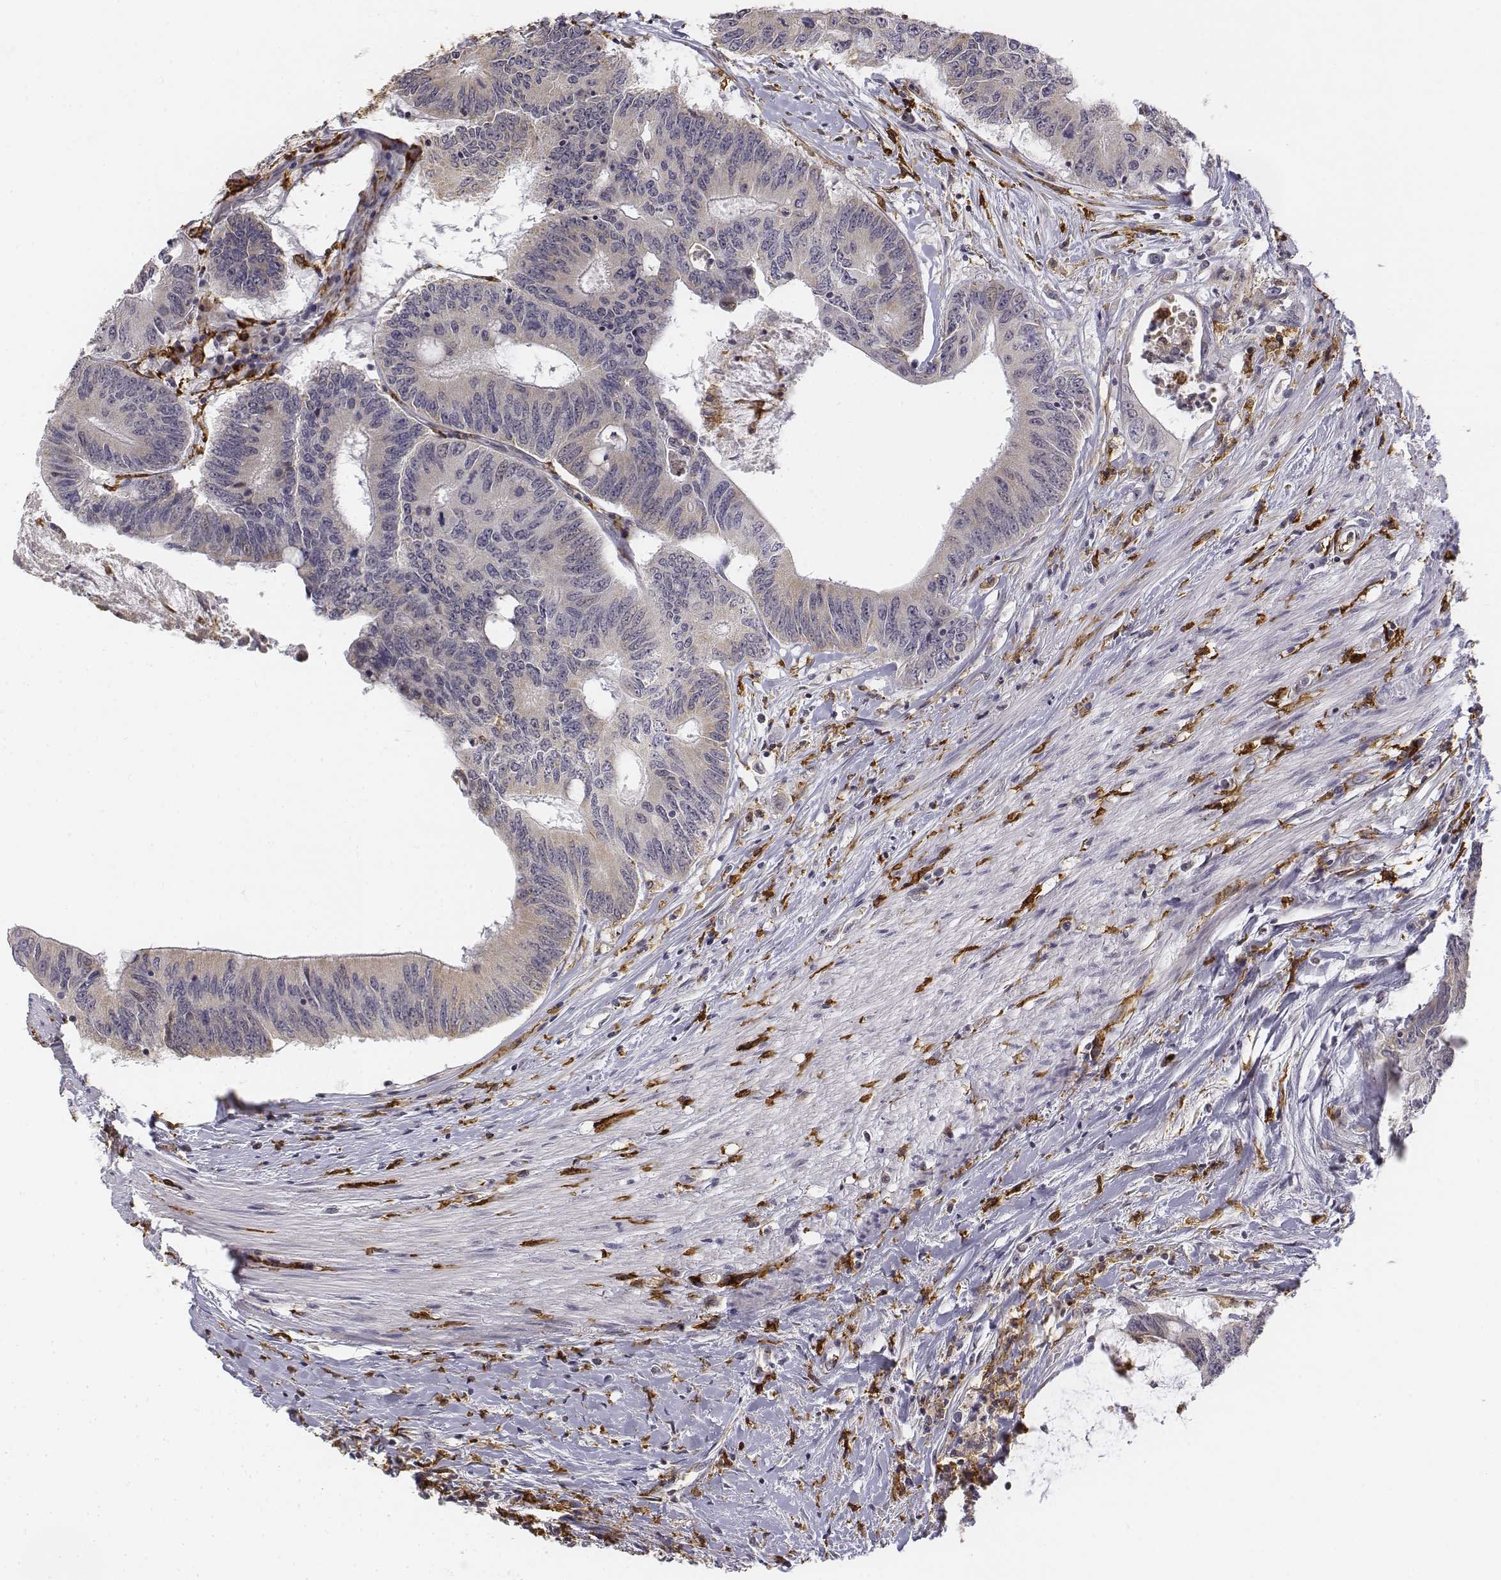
{"staining": {"intensity": "weak", "quantity": ">75%", "location": "cytoplasmic/membranous"}, "tissue": "colorectal cancer", "cell_type": "Tumor cells", "image_type": "cancer", "snomed": [{"axis": "morphology", "description": "Adenocarcinoma, NOS"}, {"axis": "topography", "description": "Rectum"}], "caption": "Human colorectal adenocarcinoma stained for a protein (brown) reveals weak cytoplasmic/membranous positive positivity in approximately >75% of tumor cells.", "gene": "CD14", "patient": {"sex": "male", "age": 59}}